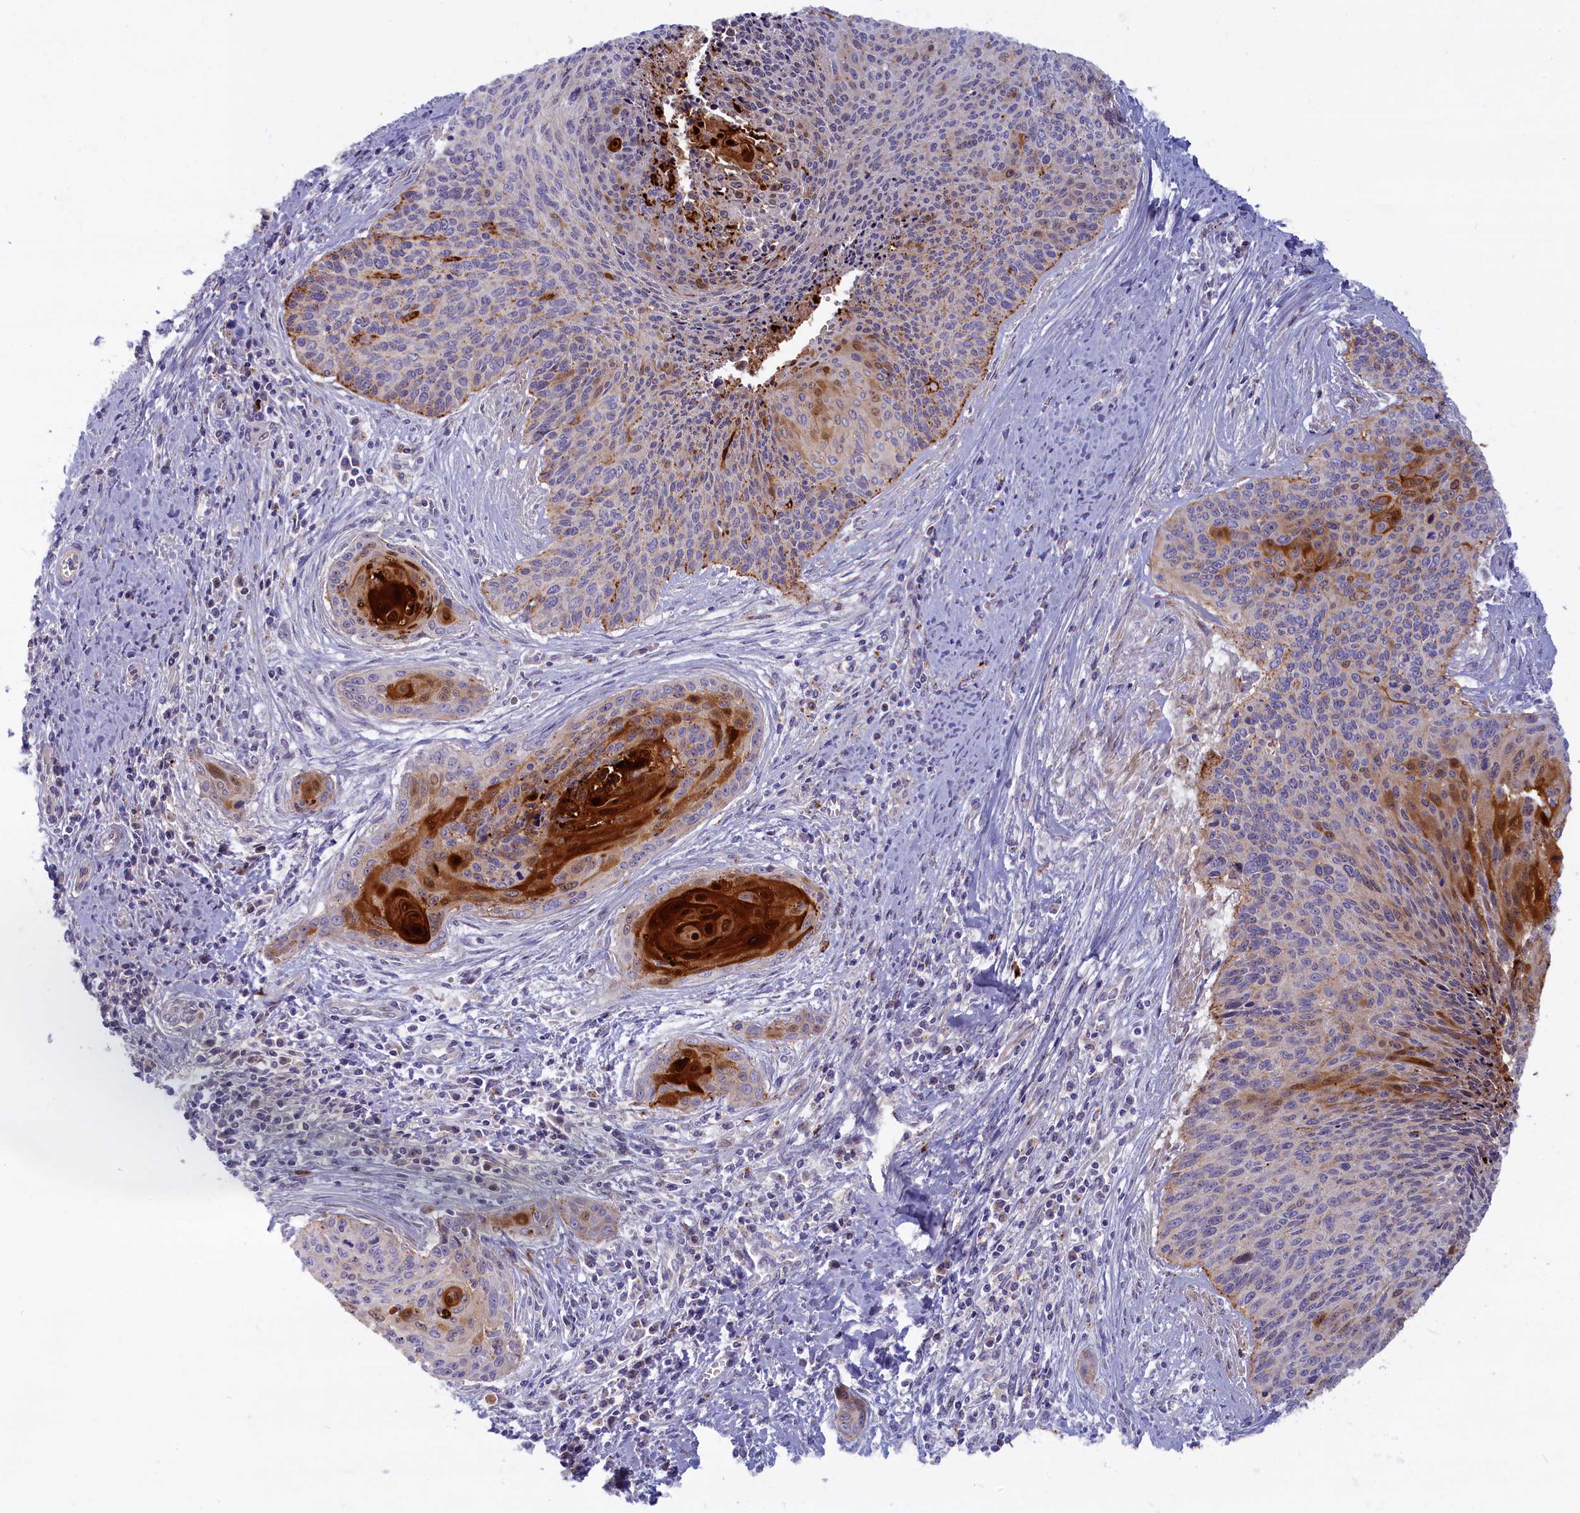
{"staining": {"intensity": "moderate", "quantity": "<25%", "location": "cytoplasmic/membranous"}, "tissue": "cervical cancer", "cell_type": "Tumor cells", "image_type": "cancer", "snomed": [{"axis": "morphology", "description": "Squamous cell carcinoma, NOS"}, {"axis": "topography", "description": "Cervix"}], "caption": "Cervical cancer (squamous cell carcinoma) stained with DAB immunohistochemistry (IHC) exhibits low levels of moderate cytoplasmic/membranous positivity in about <25% of tumor cells.", "gene": "FCSK", "patient": {"sex": "female", "age": 55}}